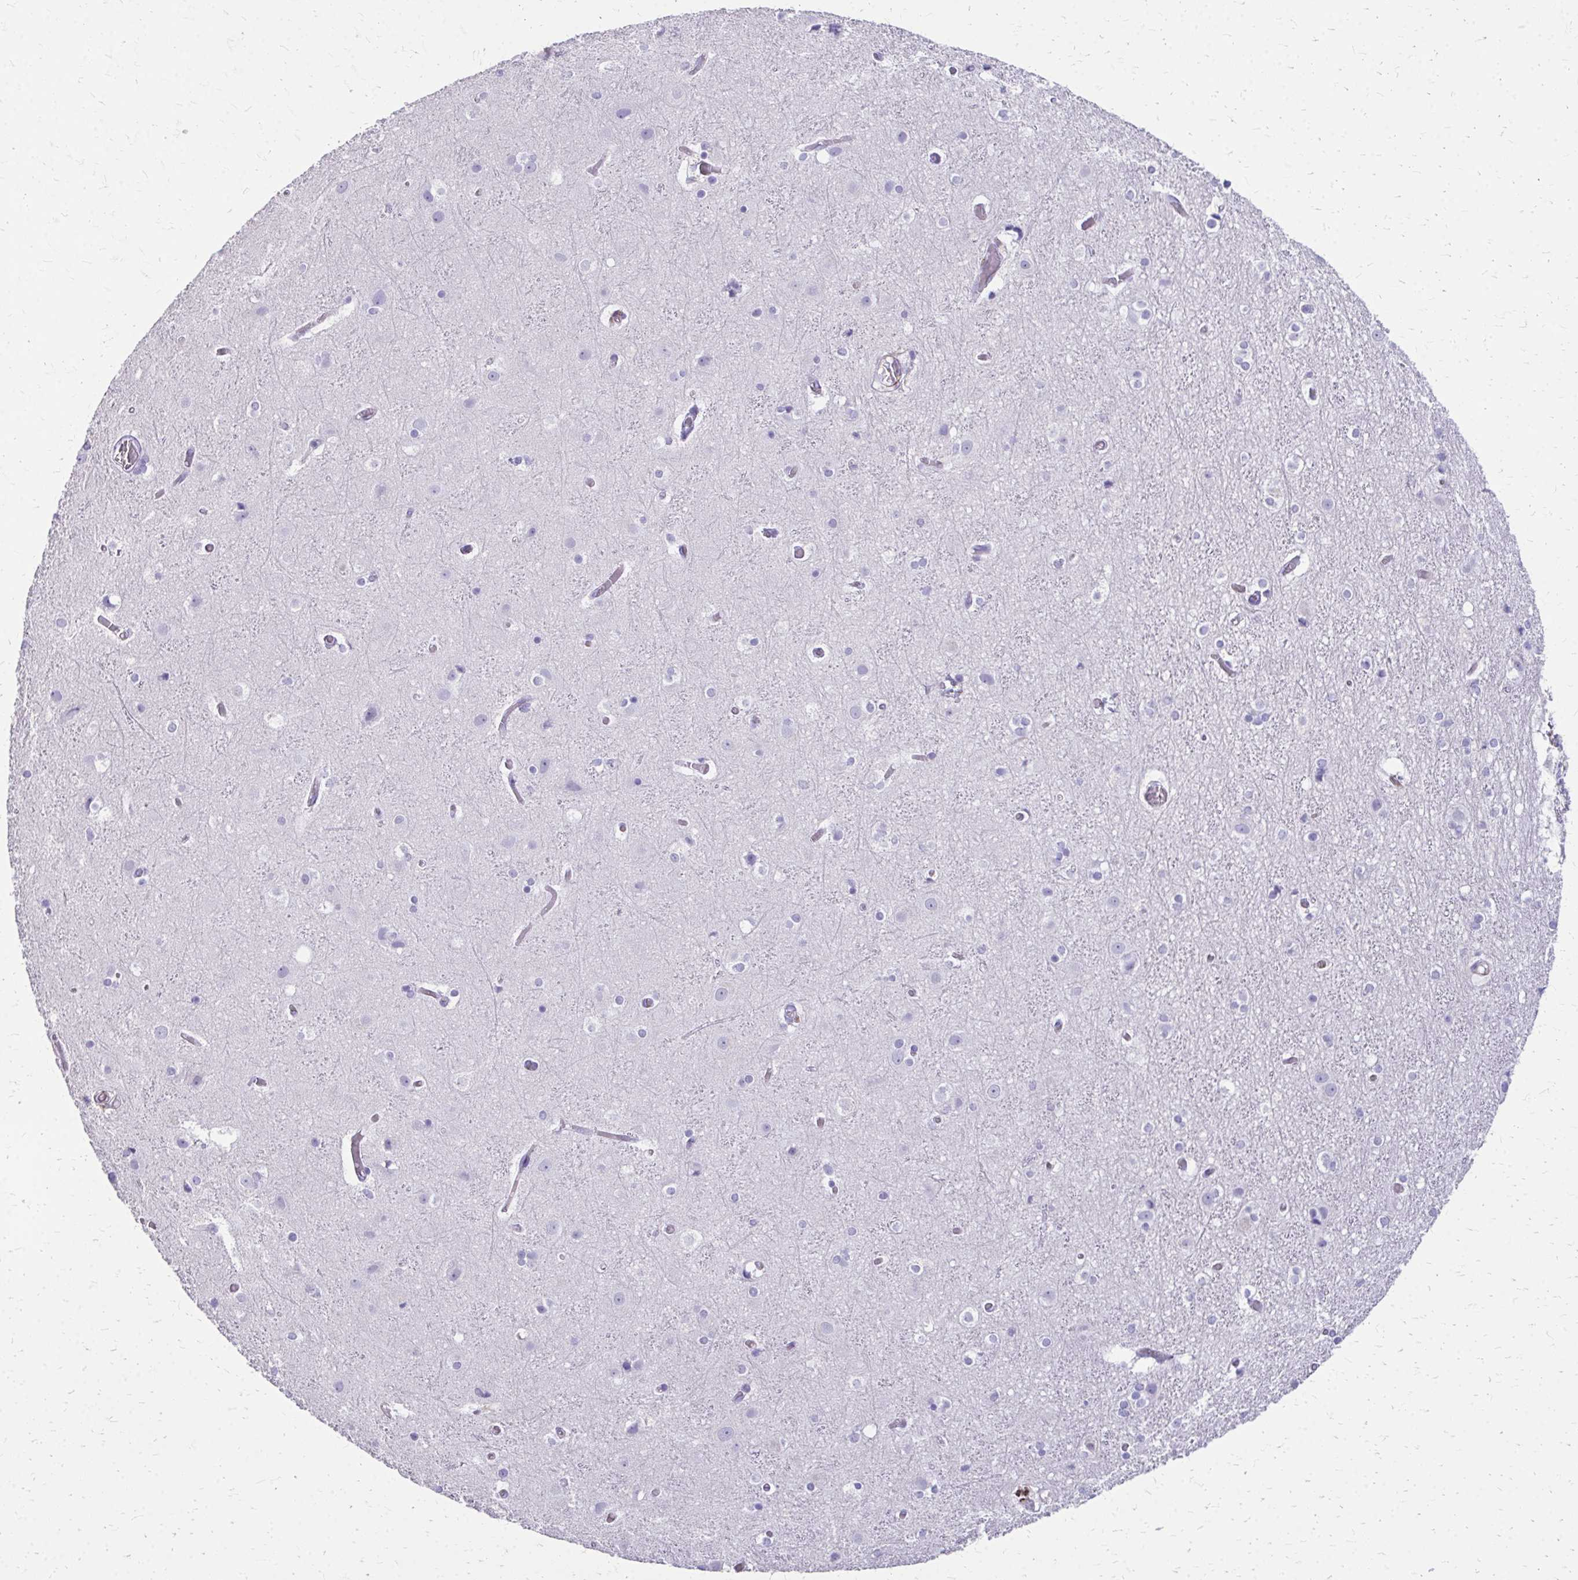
{"staining": {"intensity": "negative", "quantity": "none", "location": "none"}, "tissue": "cerebral cortex", "cell_type": "Endothelial cells", "image_type": "normal", "snomed": [{"axis": "morphology", "description": "Normal tissue, NOS"}, {"axis": "topography", "description": "Cerebral cortex"}], "caption": "Cerebral cortex stained for a protein using immunohistochemistry shows no expression endothelial cells.", "gene": "TRIM6", "patient": {"sex": "female", "age": 52}}